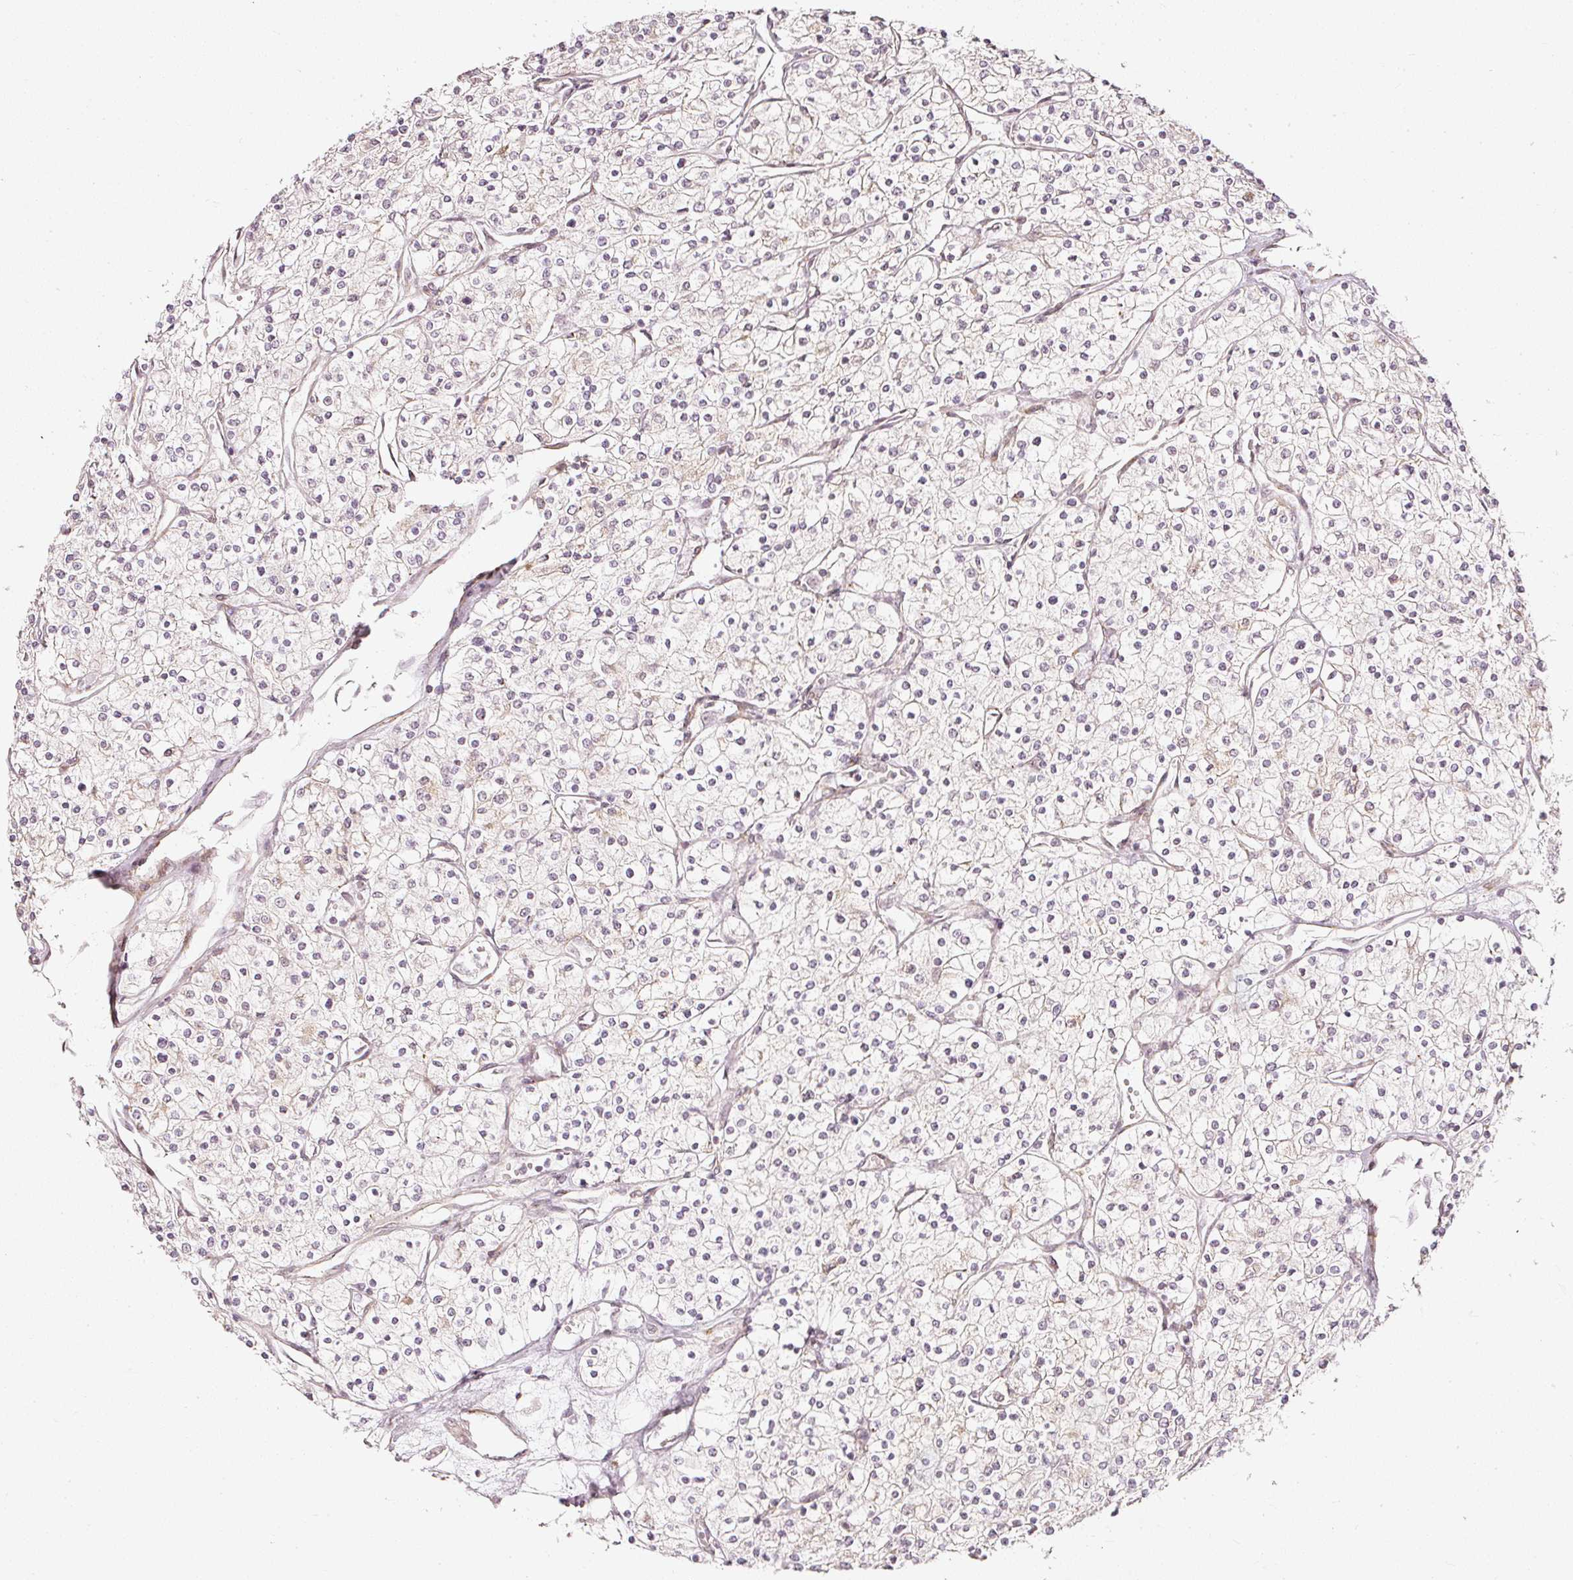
{"staining": {"intensity": "negative", "quantity": "none", "location": "none"}, "tissue": "renal cancer", "cell_type": "Tumor cells", "image_type": "cancer", "snomed": [{"axis": "morphology", "description": "Adenocarcinoma, NOS"}, {"axis": "topography", "description": "Kidney"}], "caption": "Immunohistochemical staining of human adenocarcinoma (renal) demonstrates no significant positivity in tumor cells.", "gene": "DRD2", "patient": {"sex": "male", "age": 80}}